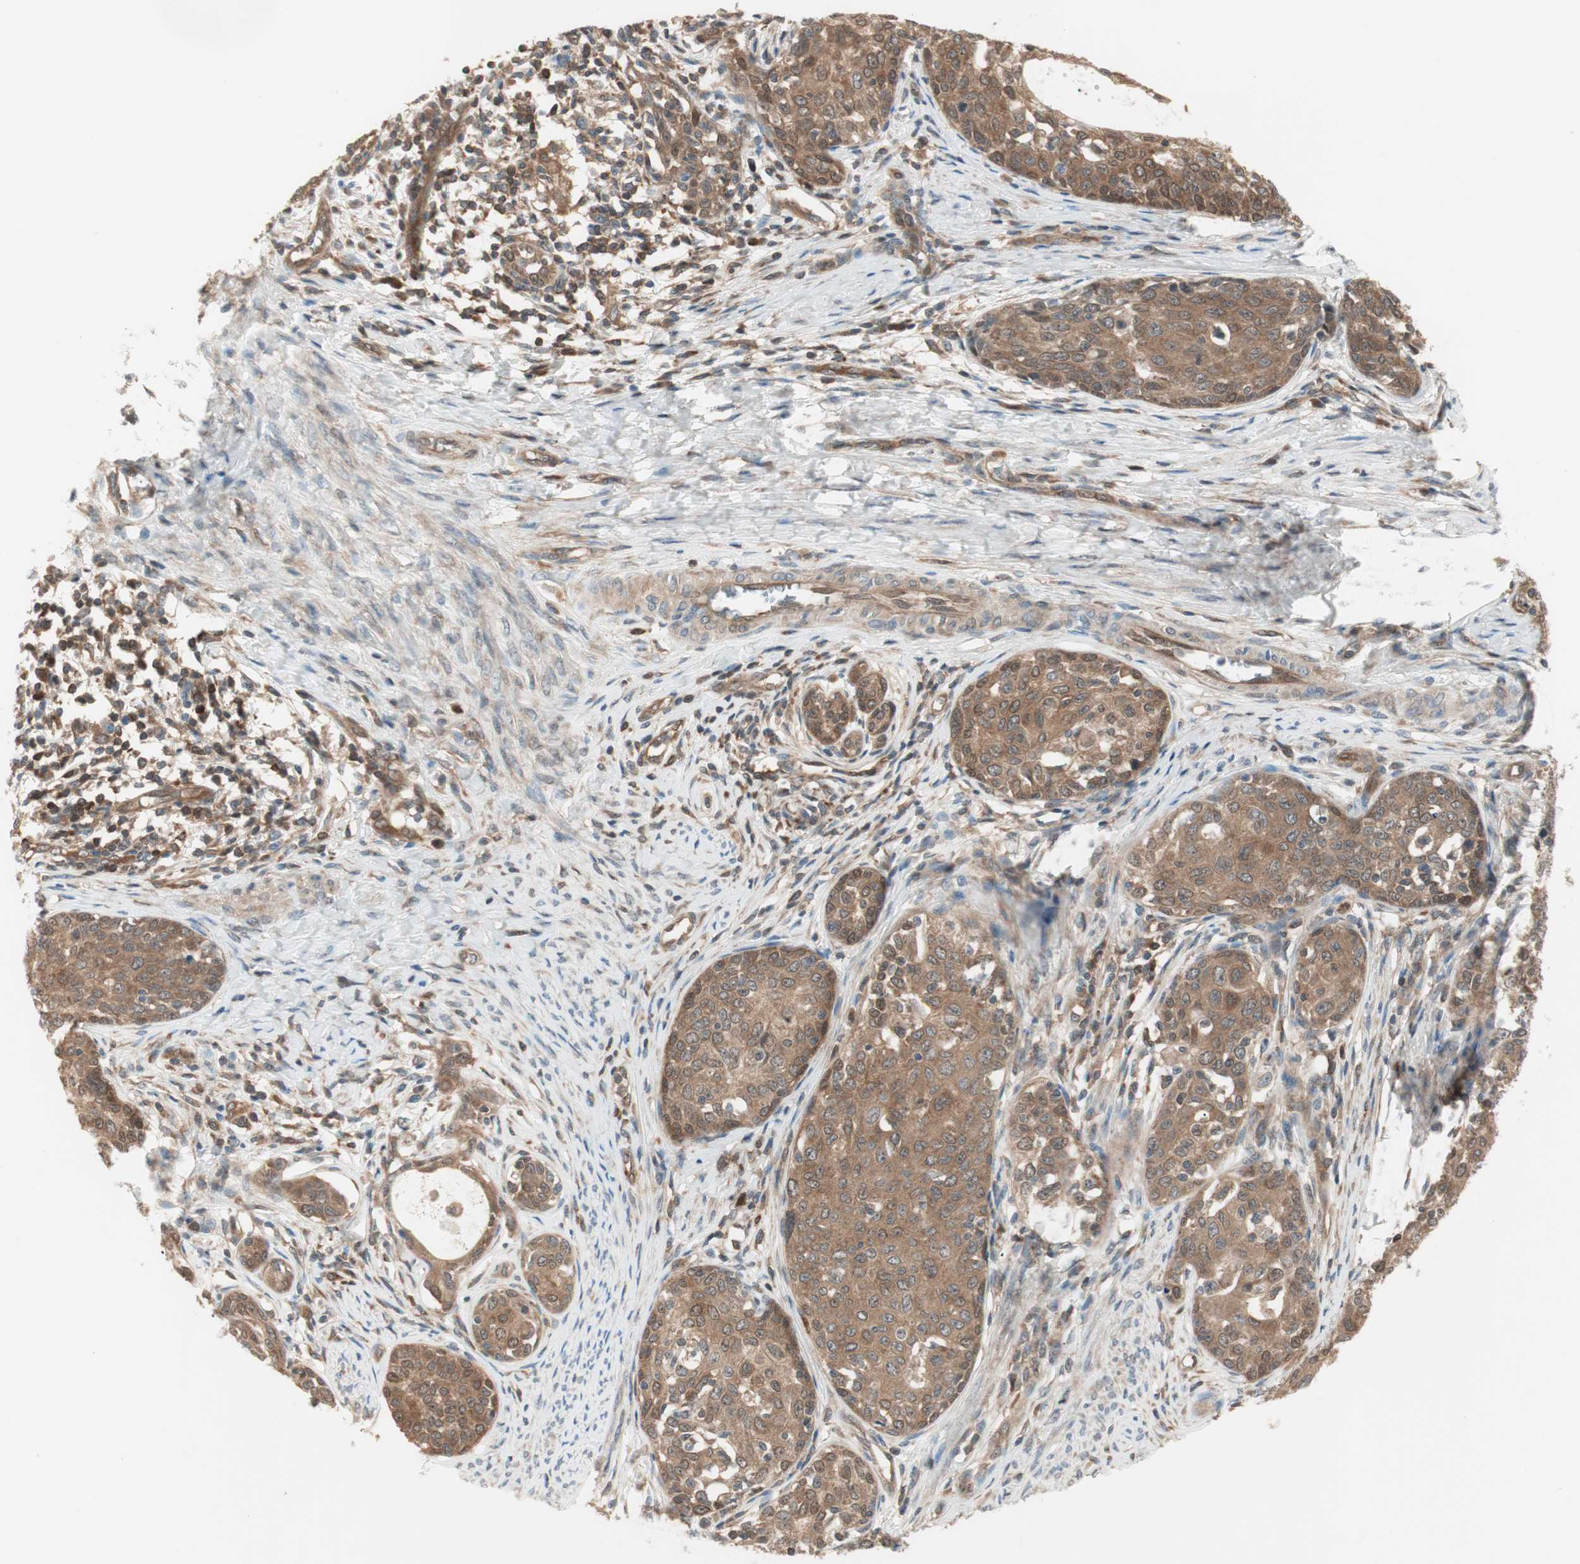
{"staining": {"intensity": "moderate", "quantity": ">75%", "location": "cytoplasmic/membranous"}, "tissue": "cervical cancer", "cell_type": "Tumor cells", "image_type": "cancer", "snomed": [{"axis": "morphology", "description": "Squamous cell carcinoma, NOS"}, {"axis": "morphology", "description": "Adenocarcinoma, NOS"}, {"axis": "topography", "description": "Cervix"}], "caption": "Cervical squamous cell carcinoma stained with IHC shows moderate cytoplasmic/membranous staining in approximately >75% of tumor cells. (DAB (3,3'-diaminobenzidine) IHC, brown staining for protein, blue staining for nuclei).", "gene": "GALT", "patient": {"sex": "female", "age": 52}}